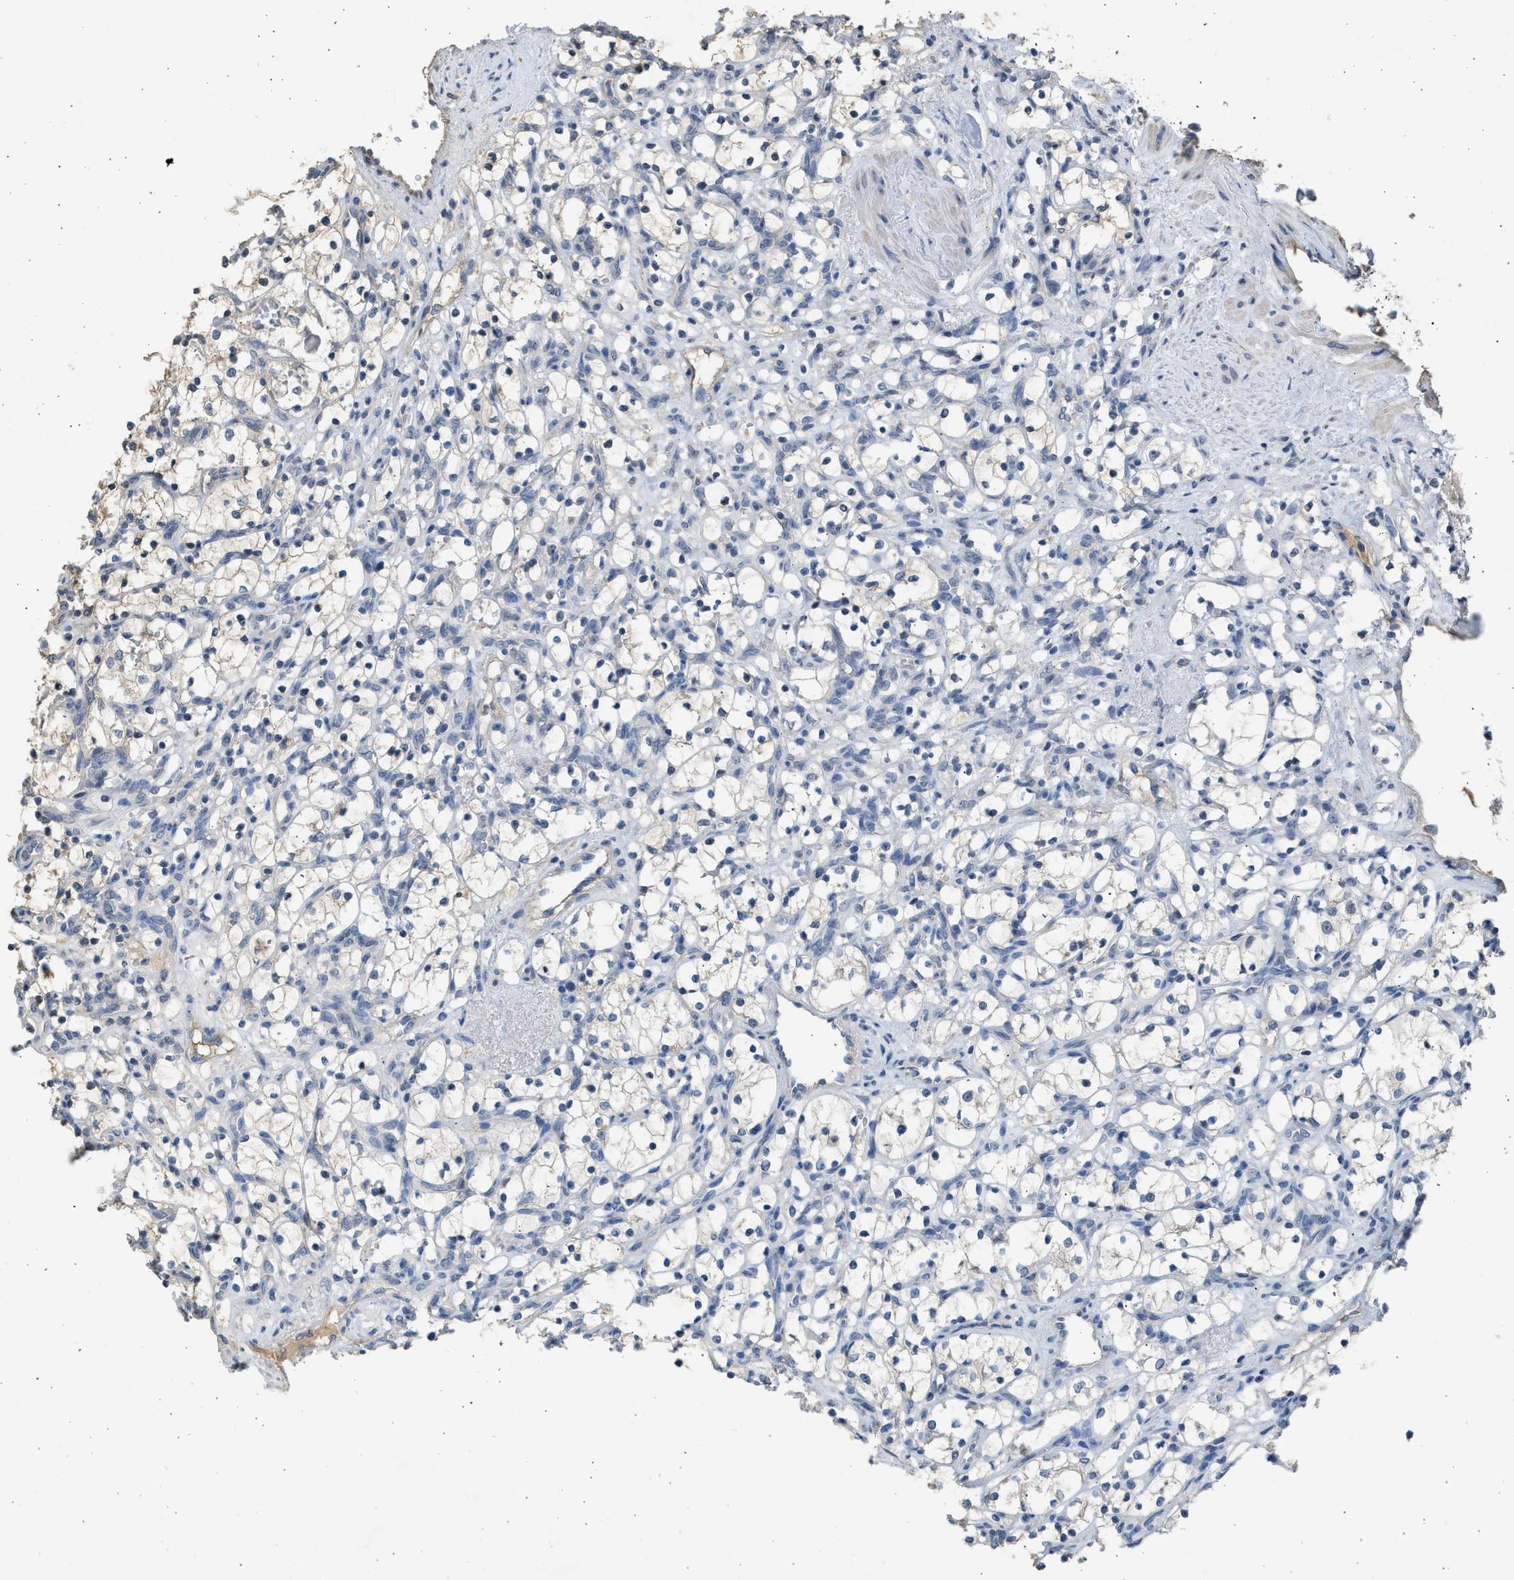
{"staining": {"intensity": "negative", "quantity": "none", "location": "none"}, "tissue": "renal cancer", "cell_type": "Tumor cells", "image_type": "cancer", "snomed": [{"axis": "morphology", "description": "Adenocarcinoma, NOS"}, {"axis": "topography", "description": "Kidney"}], "caption": "DAB immunohistochemical staining of renal adenocarcinoma reveals no significant positivity in tumor cells.", "gene": "SULT2A1", "patient": {"sex": "female", "age": 69}}